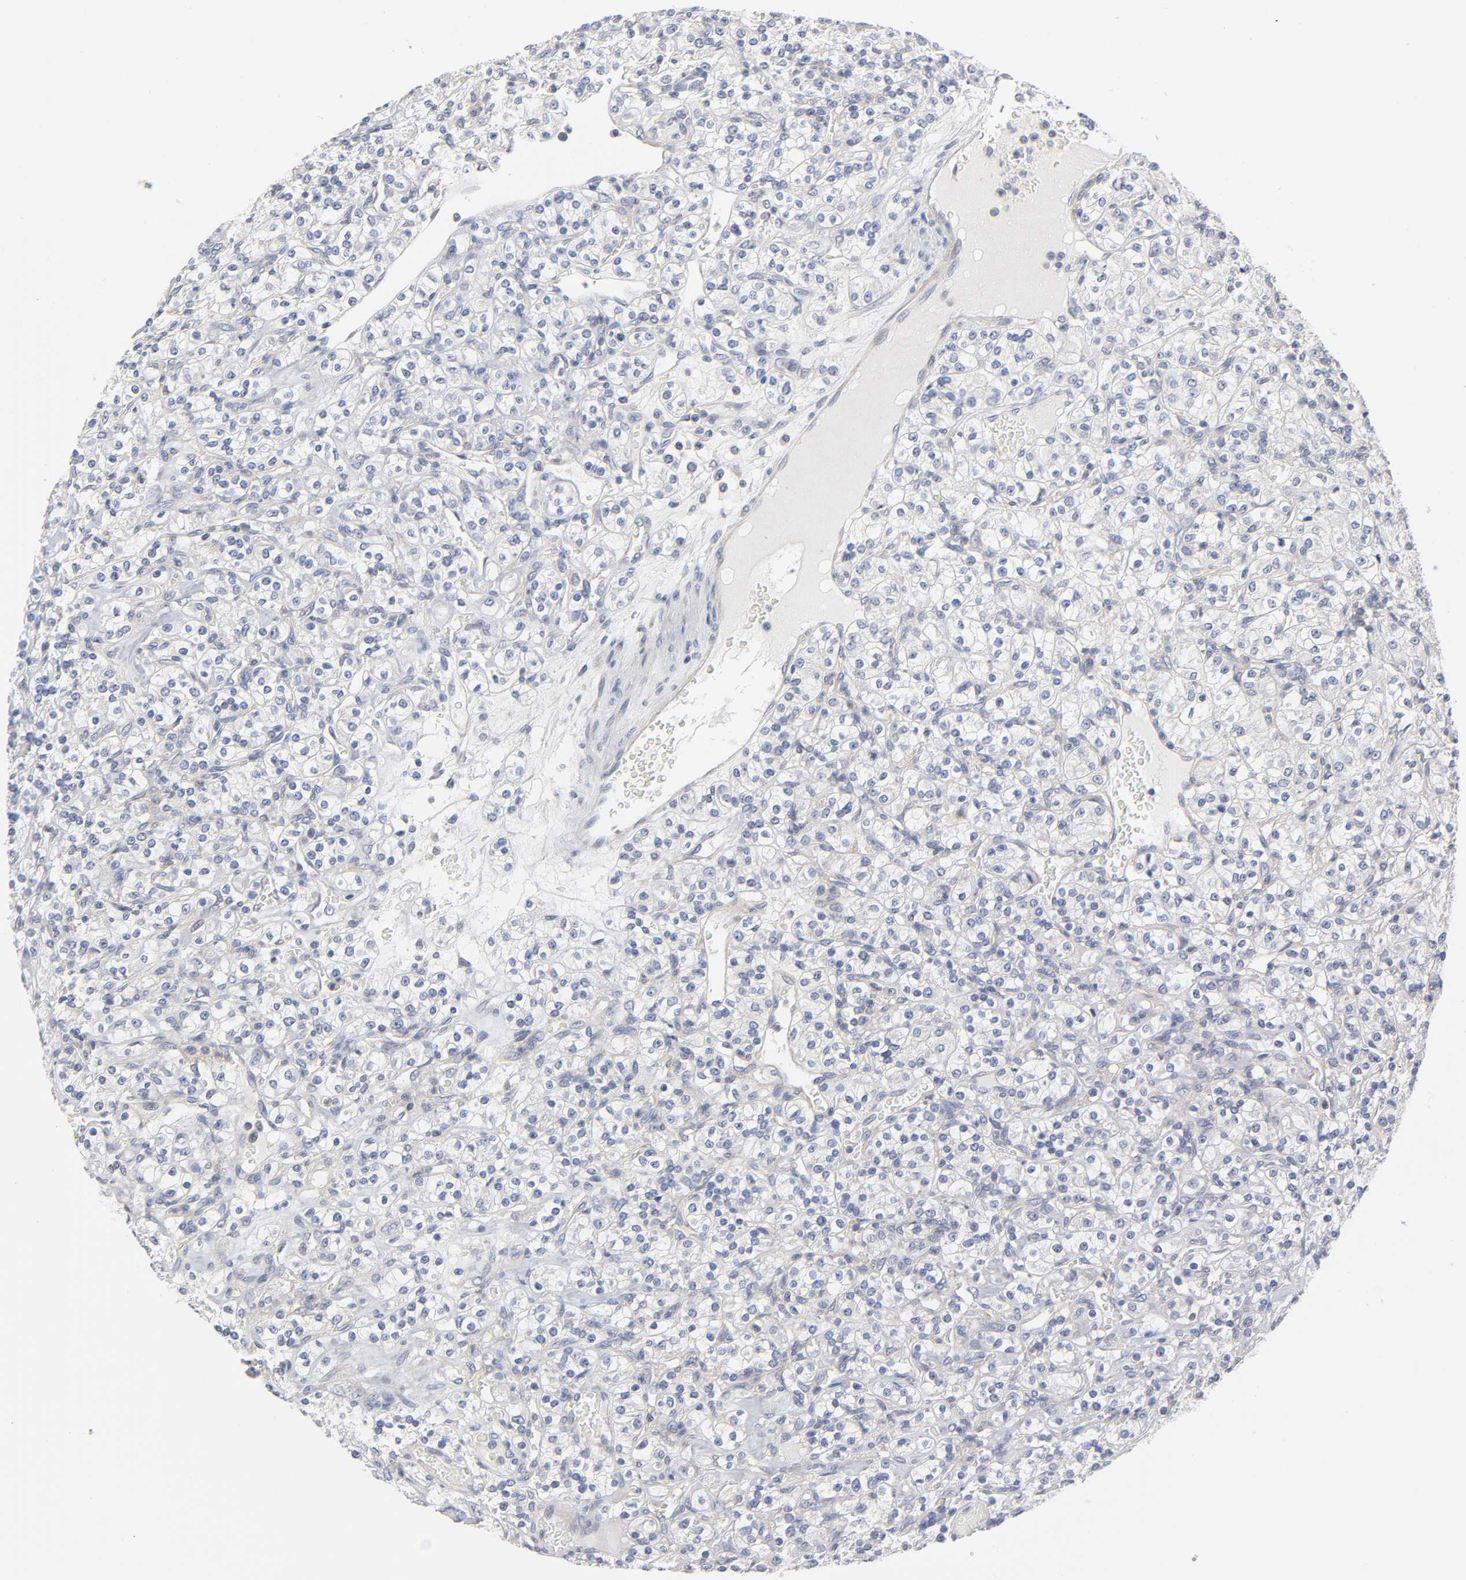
{"staining": {"intensity": "negative", "quantity": "none", "location": "none"}, "tissue": "renal cancer", "cell_type": "Tumor cells", "image_type": "cancer", "snomed": [{"axis": "morphology", "description": "Adenocarcinoma, NOS"}, {"axis": "topography", "description": "Kidney"}], "caption": "Tumor cells show no significant staining in renal adenocarcinoma.", "gene": "ROCK1", "patient": {"sex": "male", "age": 77}}